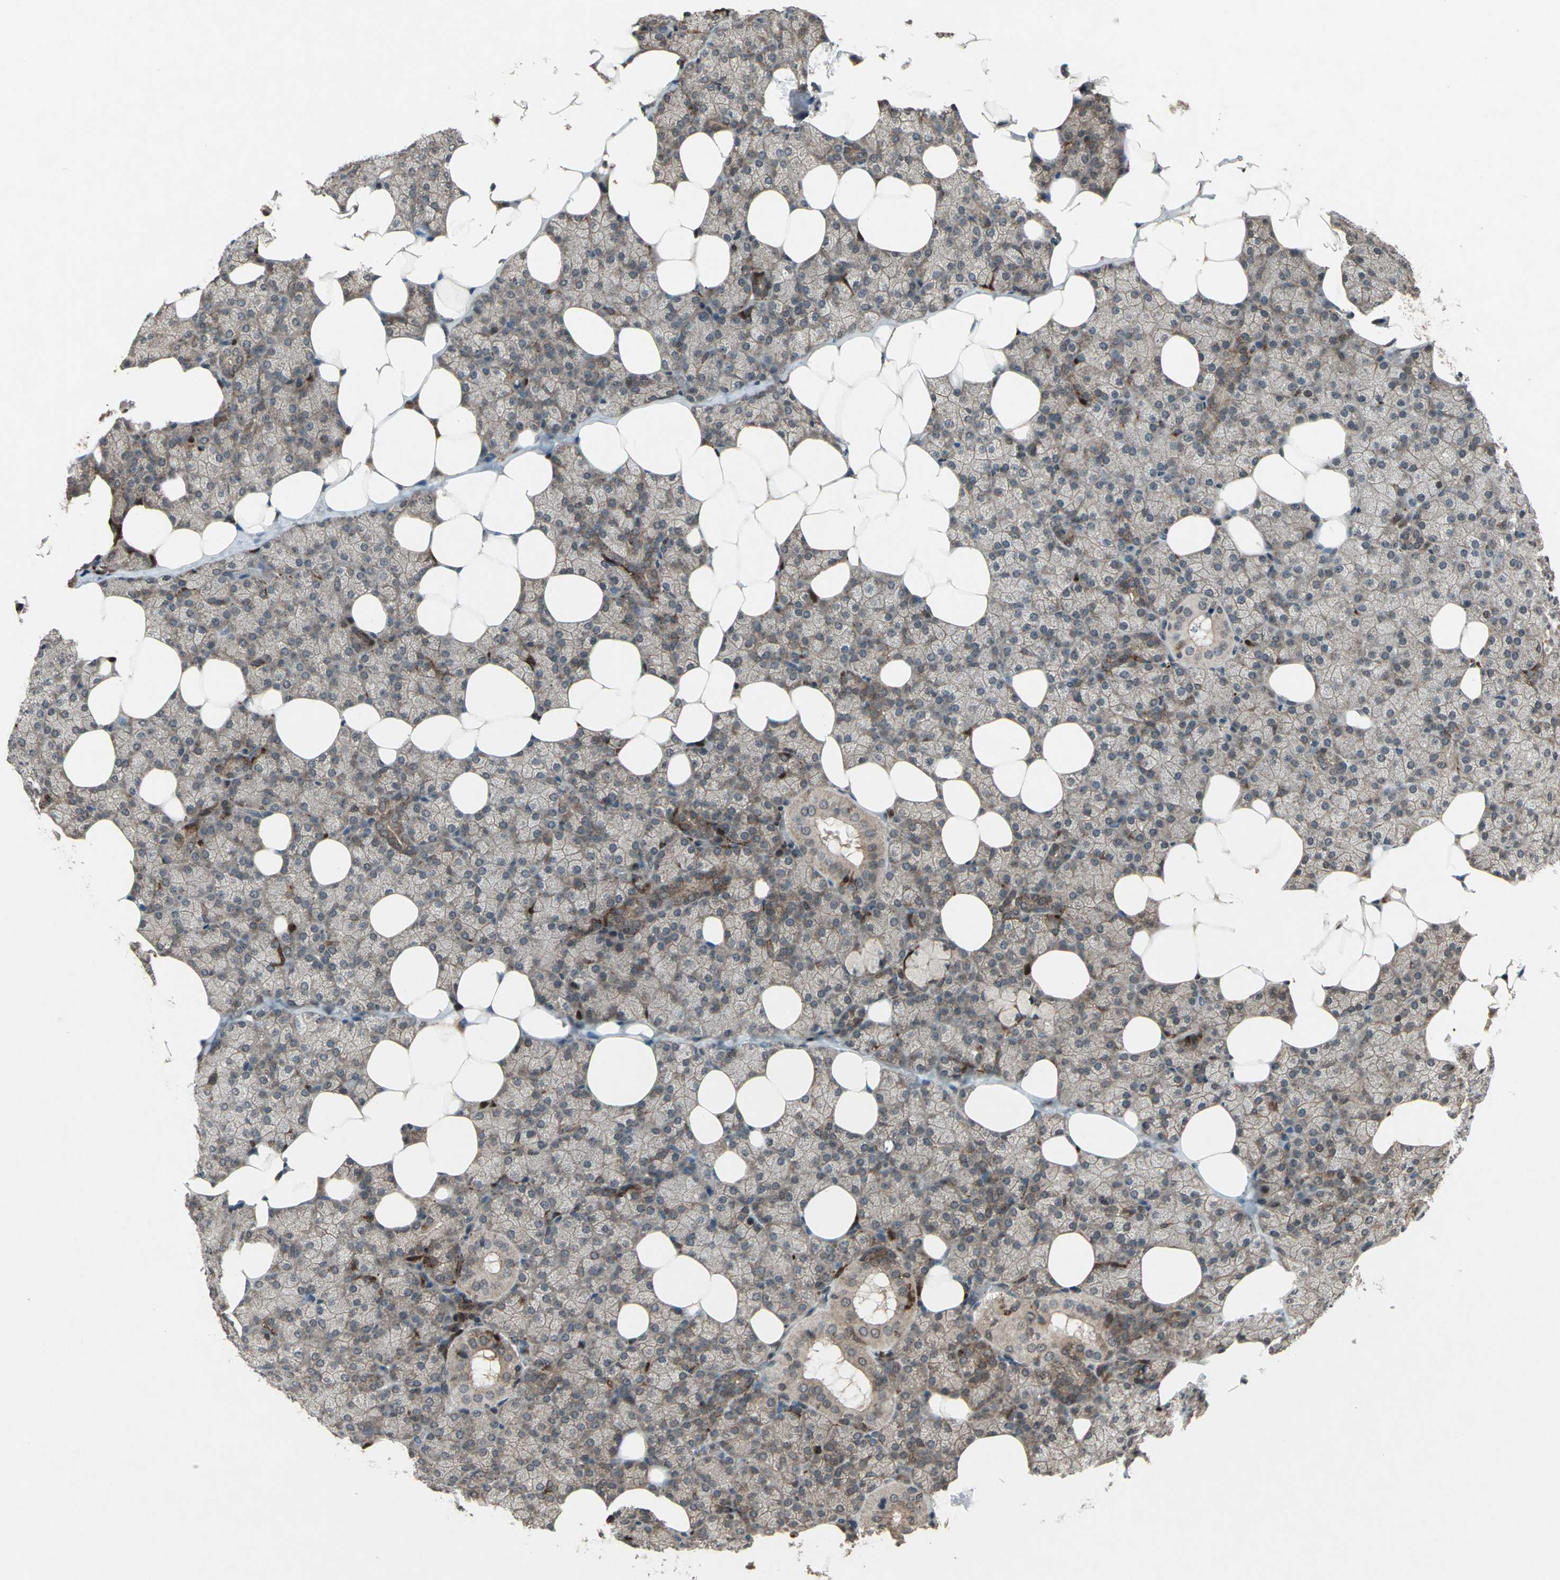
{"staining": {"intensity": "moderate", "quantity": "25%-75%", "location": "cytoplasmic/membranous"}, "tissue": "salivary gland", "cell_type": "Glandular cells", "image_type": "normal", "snomed": [{"axis": "morphology", "description": "Normal tissue, NOS"}, {"axis": "topography", "description": "Lymph node"}, {"axis": "topography", "description": "Salivary gland"}], "caption": "A brown stain highlights moderate cytoplasmic/membranous staining of a protein in glandular cells of unremarkable human salivary gland.", "gene": "PYCARD", "patient": {"sex": "male", "age": 8}}